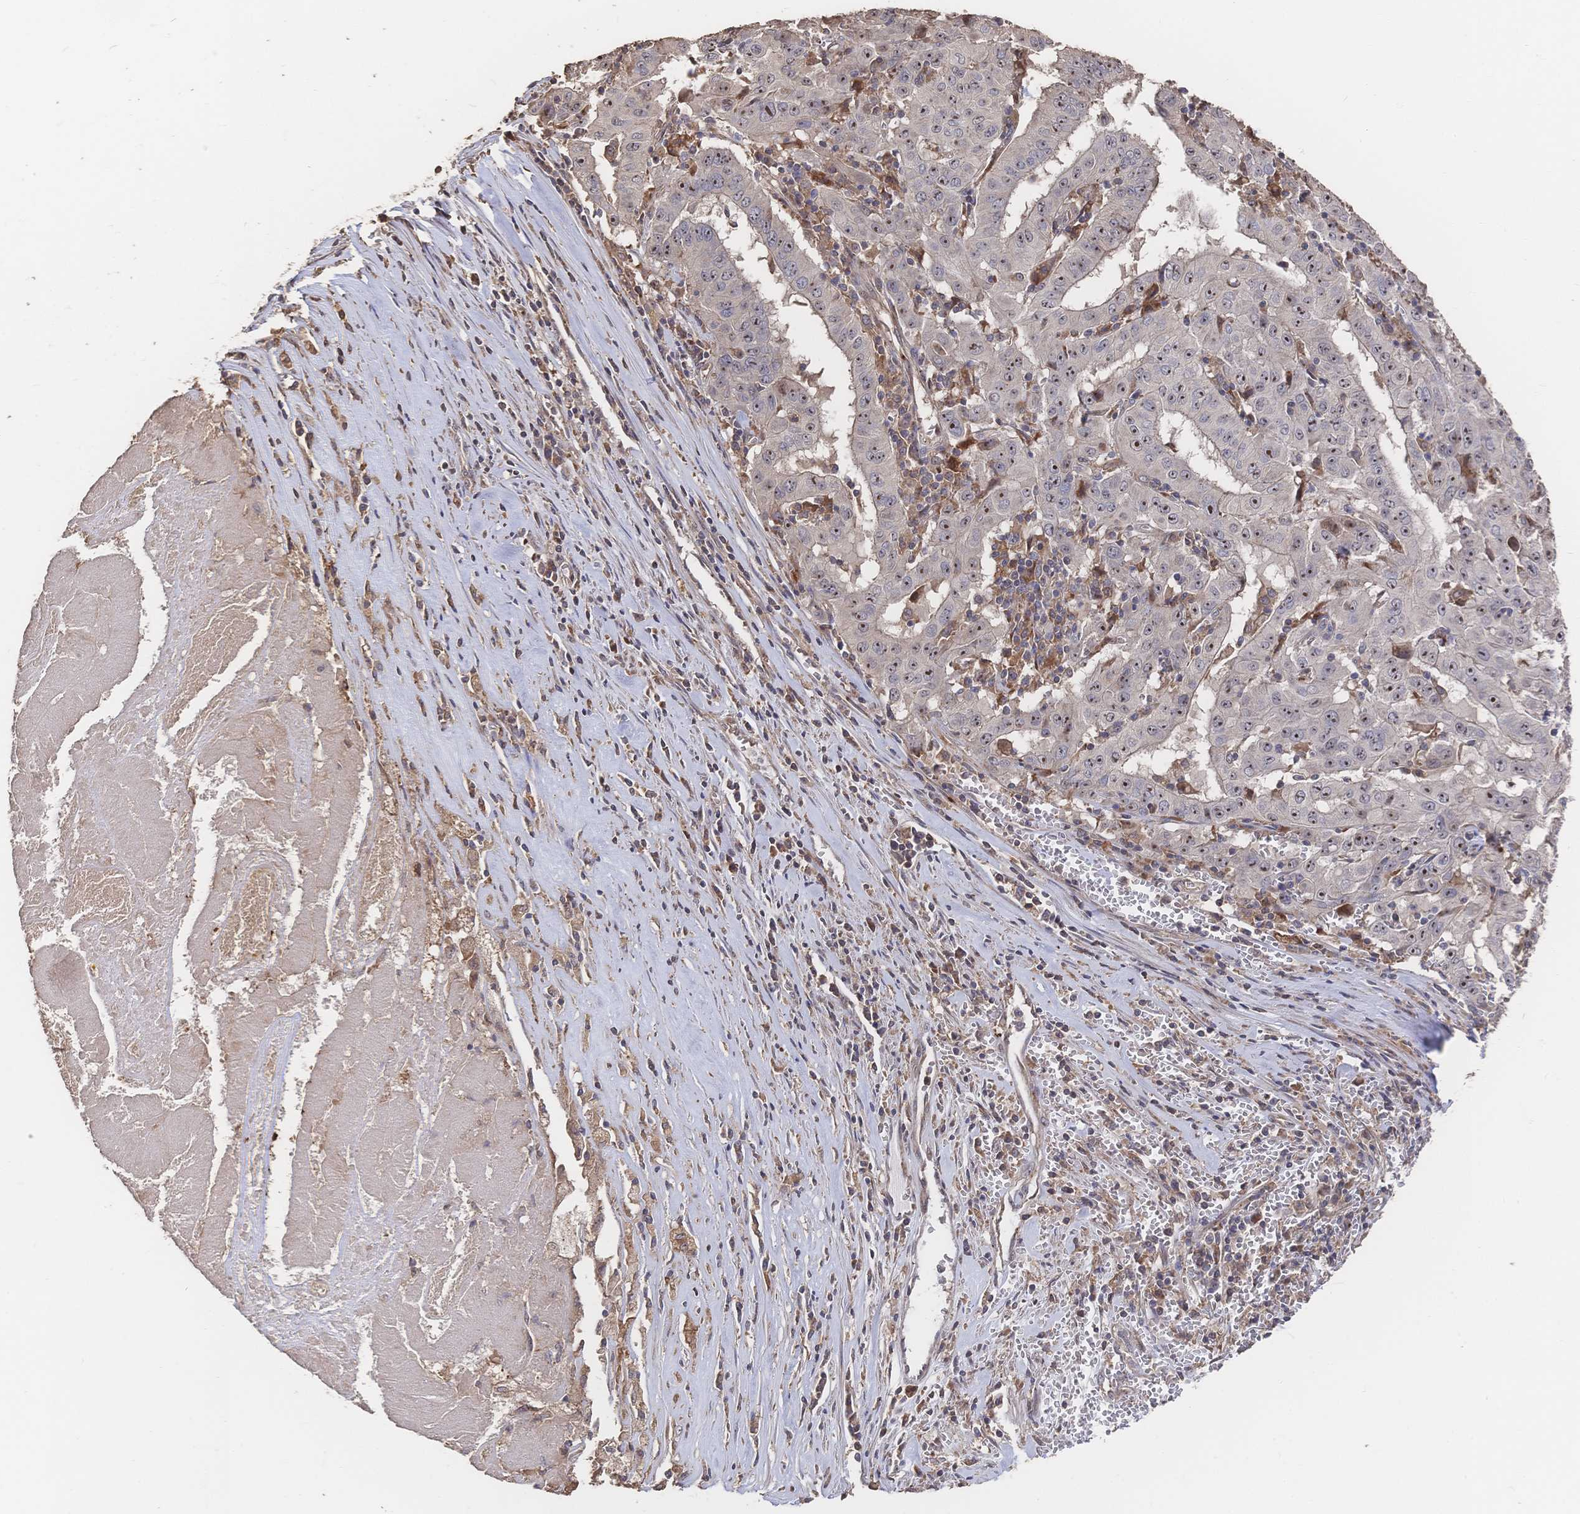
{"staining": {"intensity": "moderate", "quantity": ">75%", "location": "cytoplasmic/membranous,nuclear"}, "tissue": "pancreatic cancer", "cell_type": "Tumor cells", "image_type": "cancer", "snomed": [{"axis": "morphology", "description": "Adenocarcinoma, NOS"}, {"axis": "topography", "description": "Pancreas"}], "caption": "Immunohistochemical staining of pancreatic cancer exhibits medium levels of moderate cytoplasmic/membranous and nuclear positivity in approximately >75% of tumor cells.", "gene": "DNAJA4", "patient": {"sex": "male", "age": 63}}